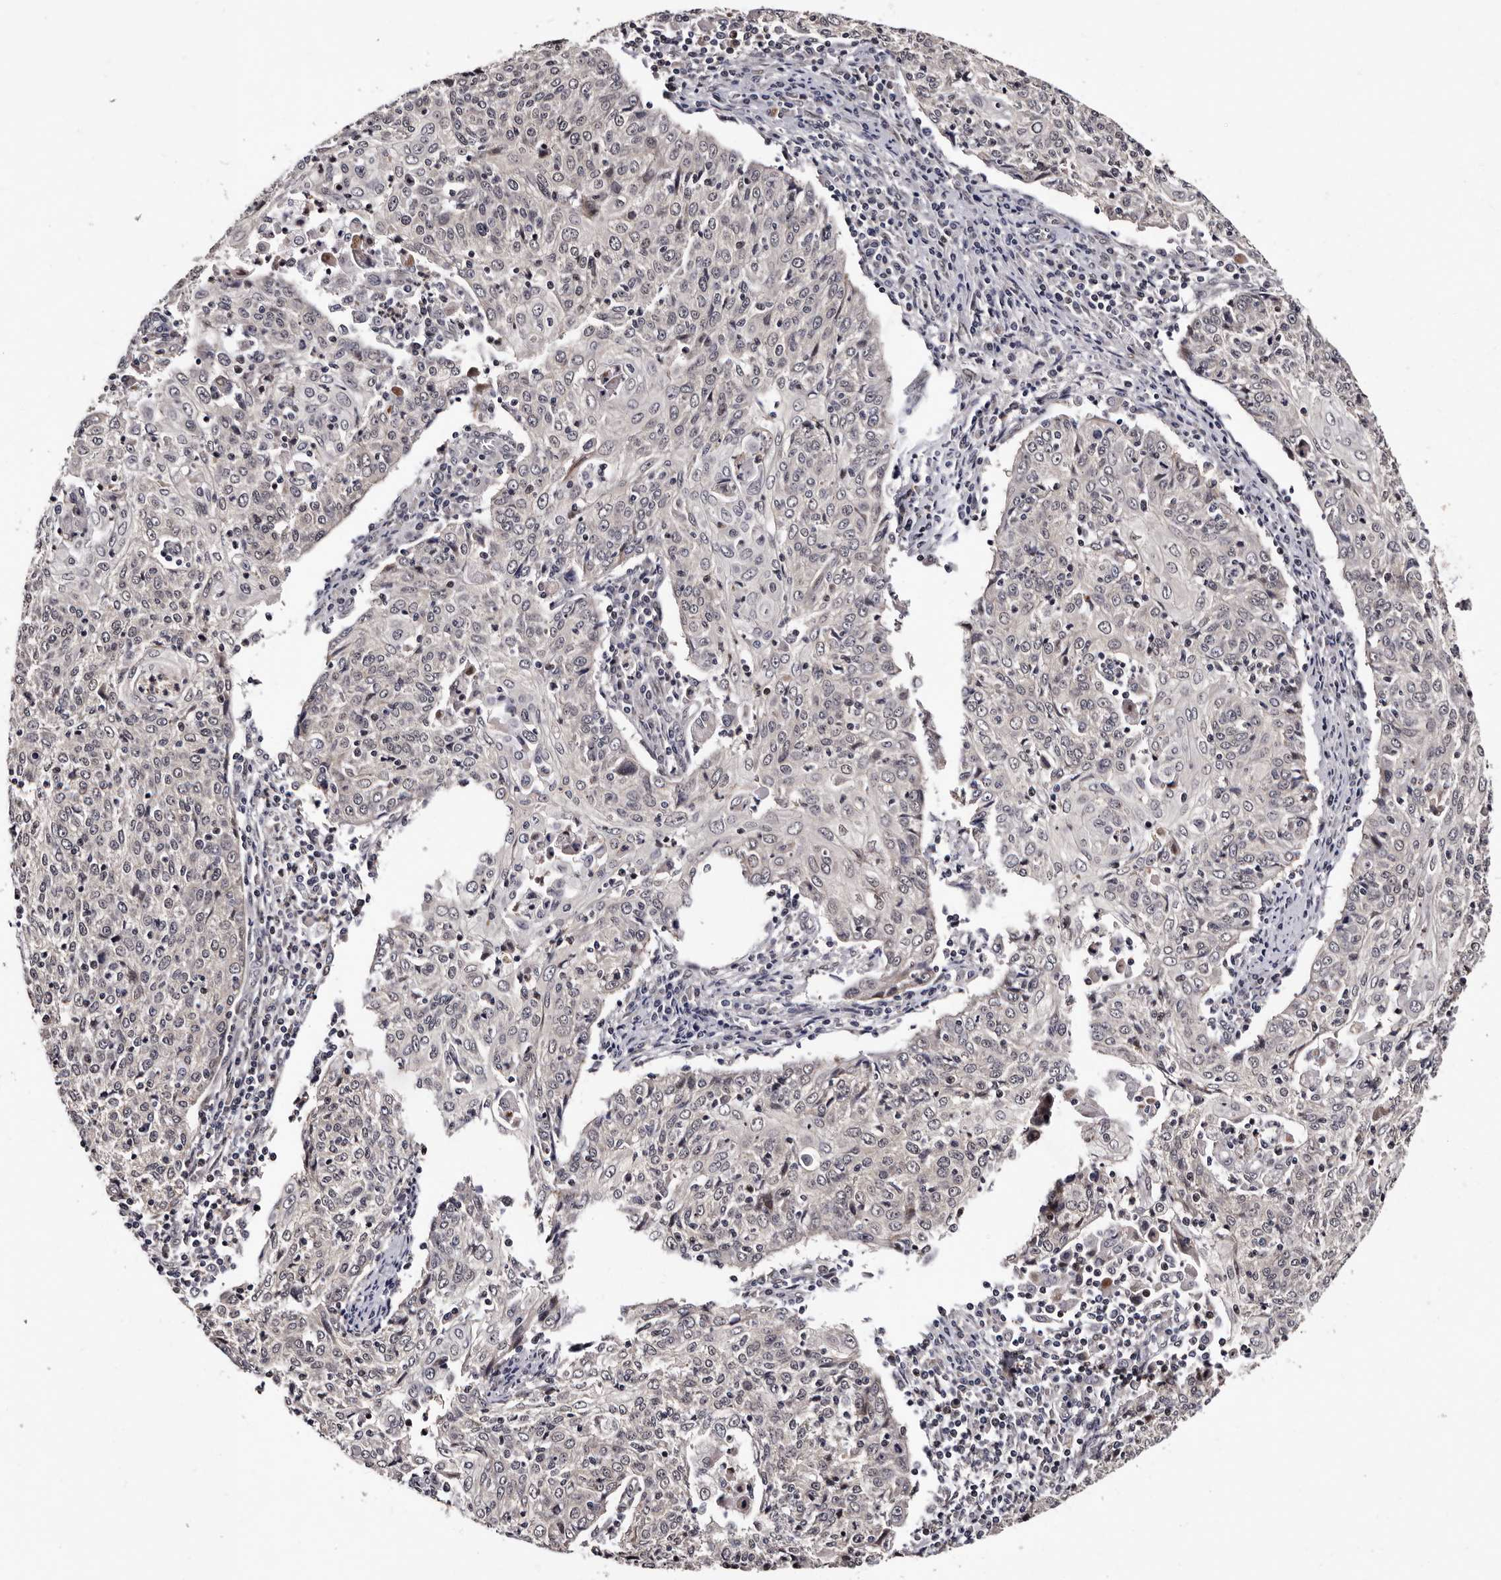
{"staining": {"intensity": "negative", "quantity": "none", "location": "none"}, "tissue": "cervical cancer", "cell_type": "Tumor cells", "image_type": "cancer", "snomed": [{"axis": "morphology", "description": "Squamous cell carcinoma, NOS"}, {"axis": "topography", "description": "Cervix"}], "caption": "The photomicrograph exhibits no significant expression in tumor cells of cervical squamous cell carcinoma.", "gene": "GLRX3", "patient": {"sex": "female", "age": 48}}